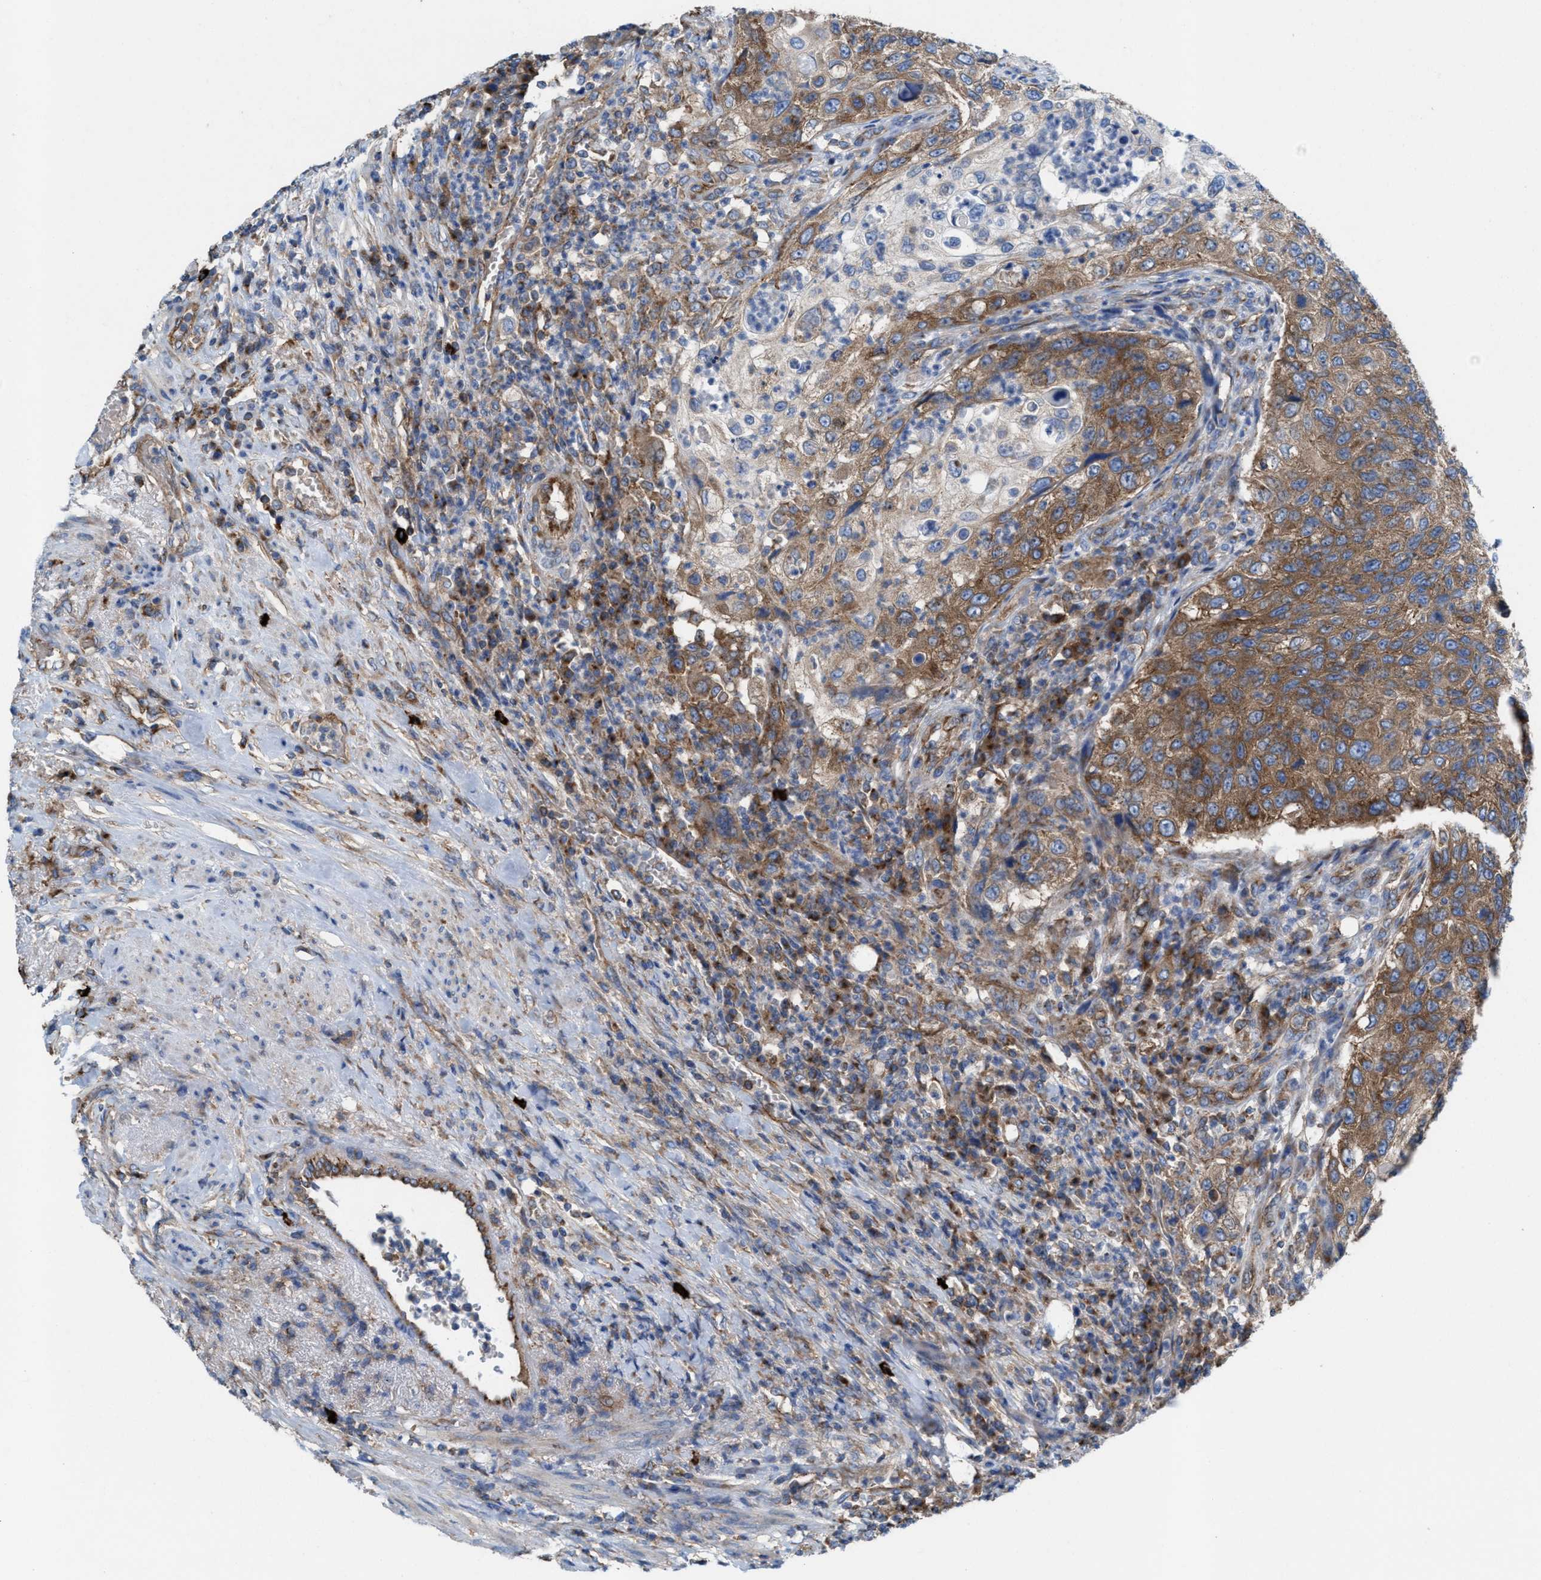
{"staining": {"intensity": "moderate", "quantity": ">75%", "location": "cytoplasmic/membranous"}, "tissue": "urothelial cancer", "cell_type": "Tumor cells", "image_type": "cancer", "snomed": [{"axis": "morphology", "description": "Urothelial carcinoma, High grade"}, {"axis": "topography", "description": "Urinary bladder"}], "caption": "The micrograph shows immunohistochemical staining of urothelial cancer. There is moderate cytoplasmic/membranous positivity is present in about >75% of tumor cells. The protein of interest is shown in brown color, while the nuclei are stained blue.", "gene": "NYAP1", "patient": {"sex": "female", "age": 60}}